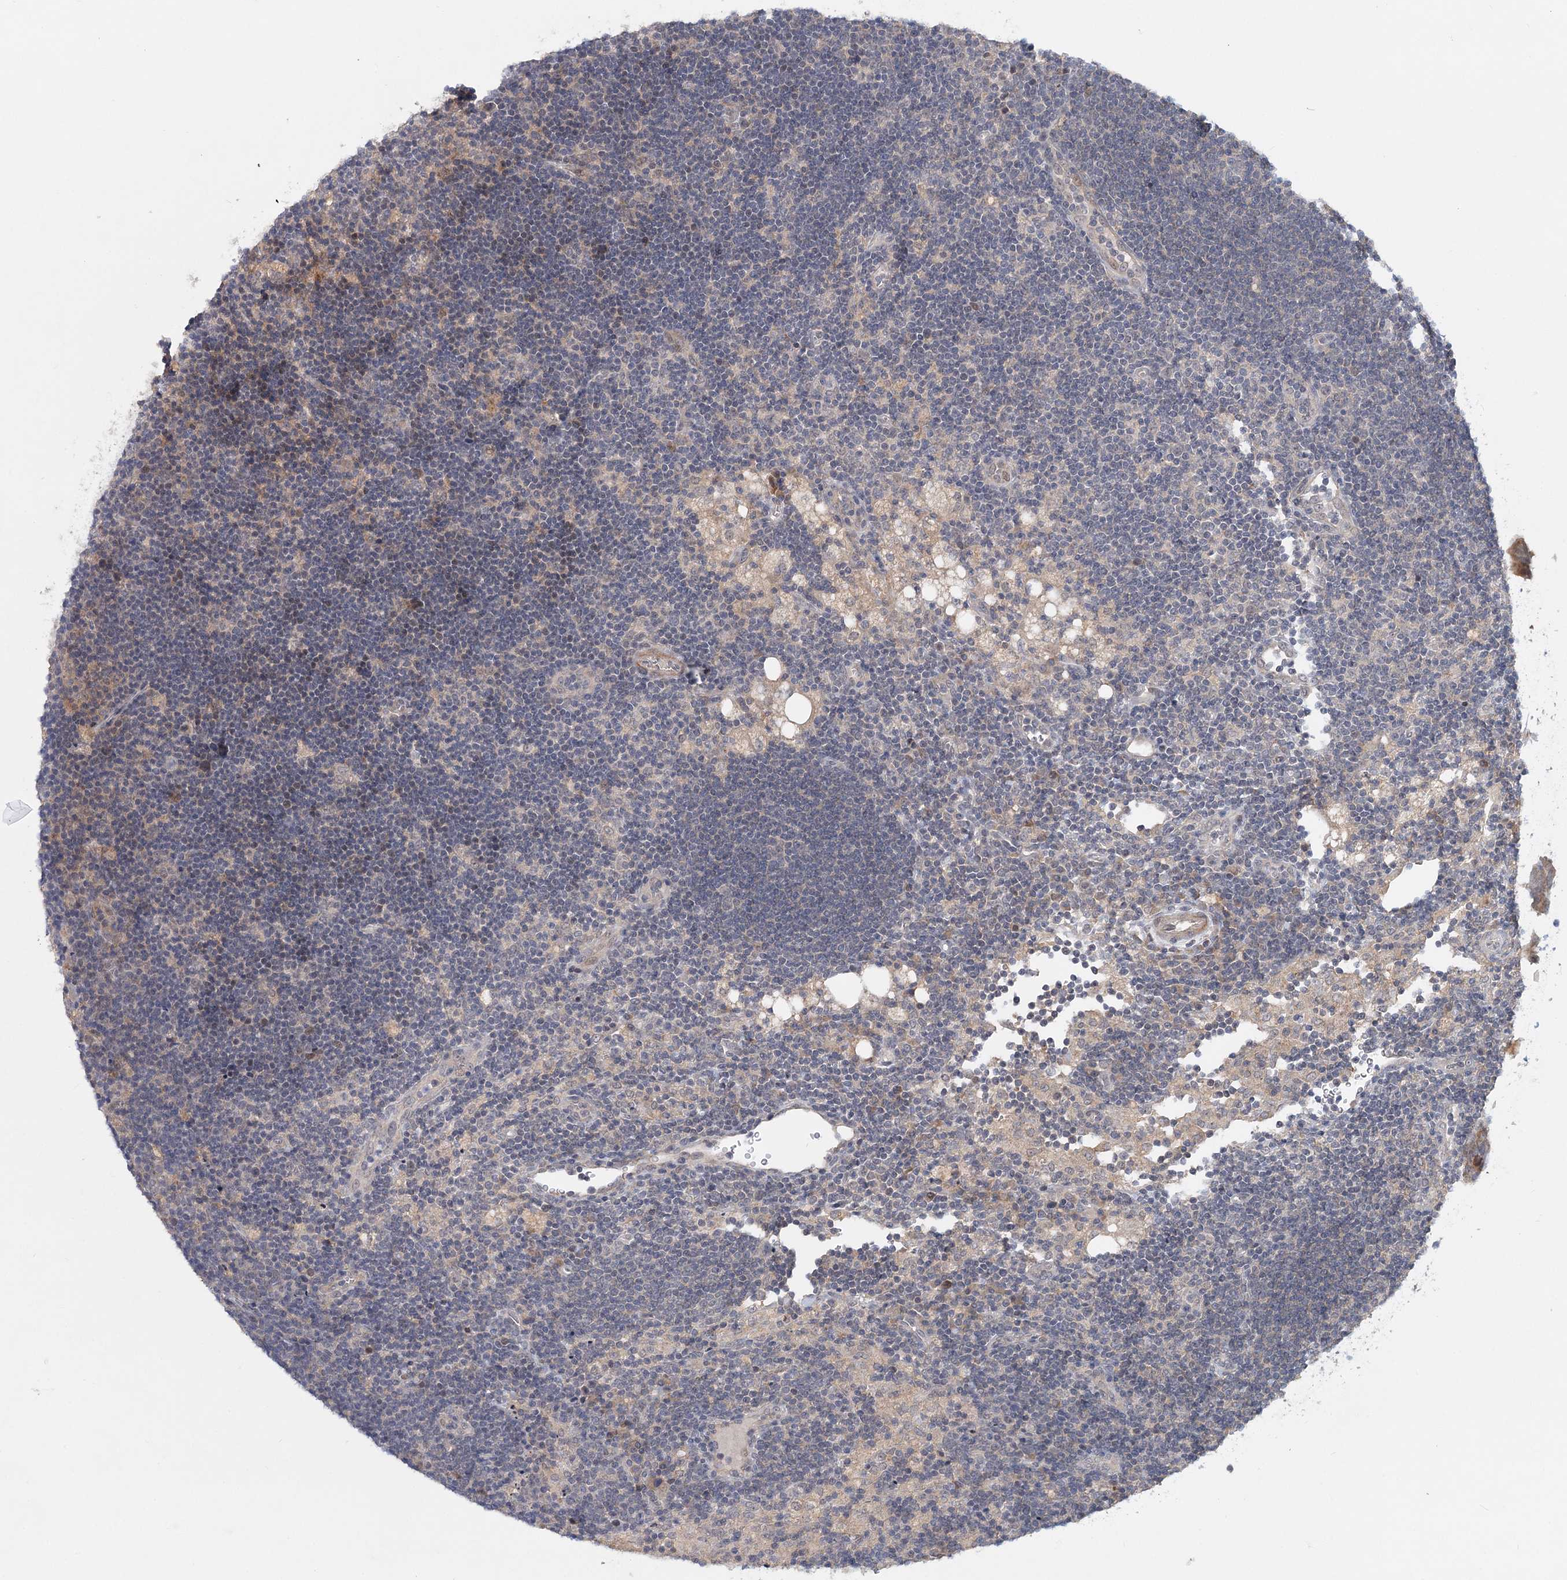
{"staining": {"intensity": "negative", "quantity": "none", "location": "none"}, "tissue": "lymph node", "cell_type": "Germinal center cells", "image_type": "normal", "snomed": [{"axis": "morphology", "description": "Normal tissue, NOS"}, {"axis": "topography", "description": "Lymph node"}], "caption": "Immunohistochemistry histopathology image of normal lymph node stained for a protein (brown), which displays no positivity in germinal center cells.", "gene": "AP3B1", "patient": {"sex": "male", "age": 24}}